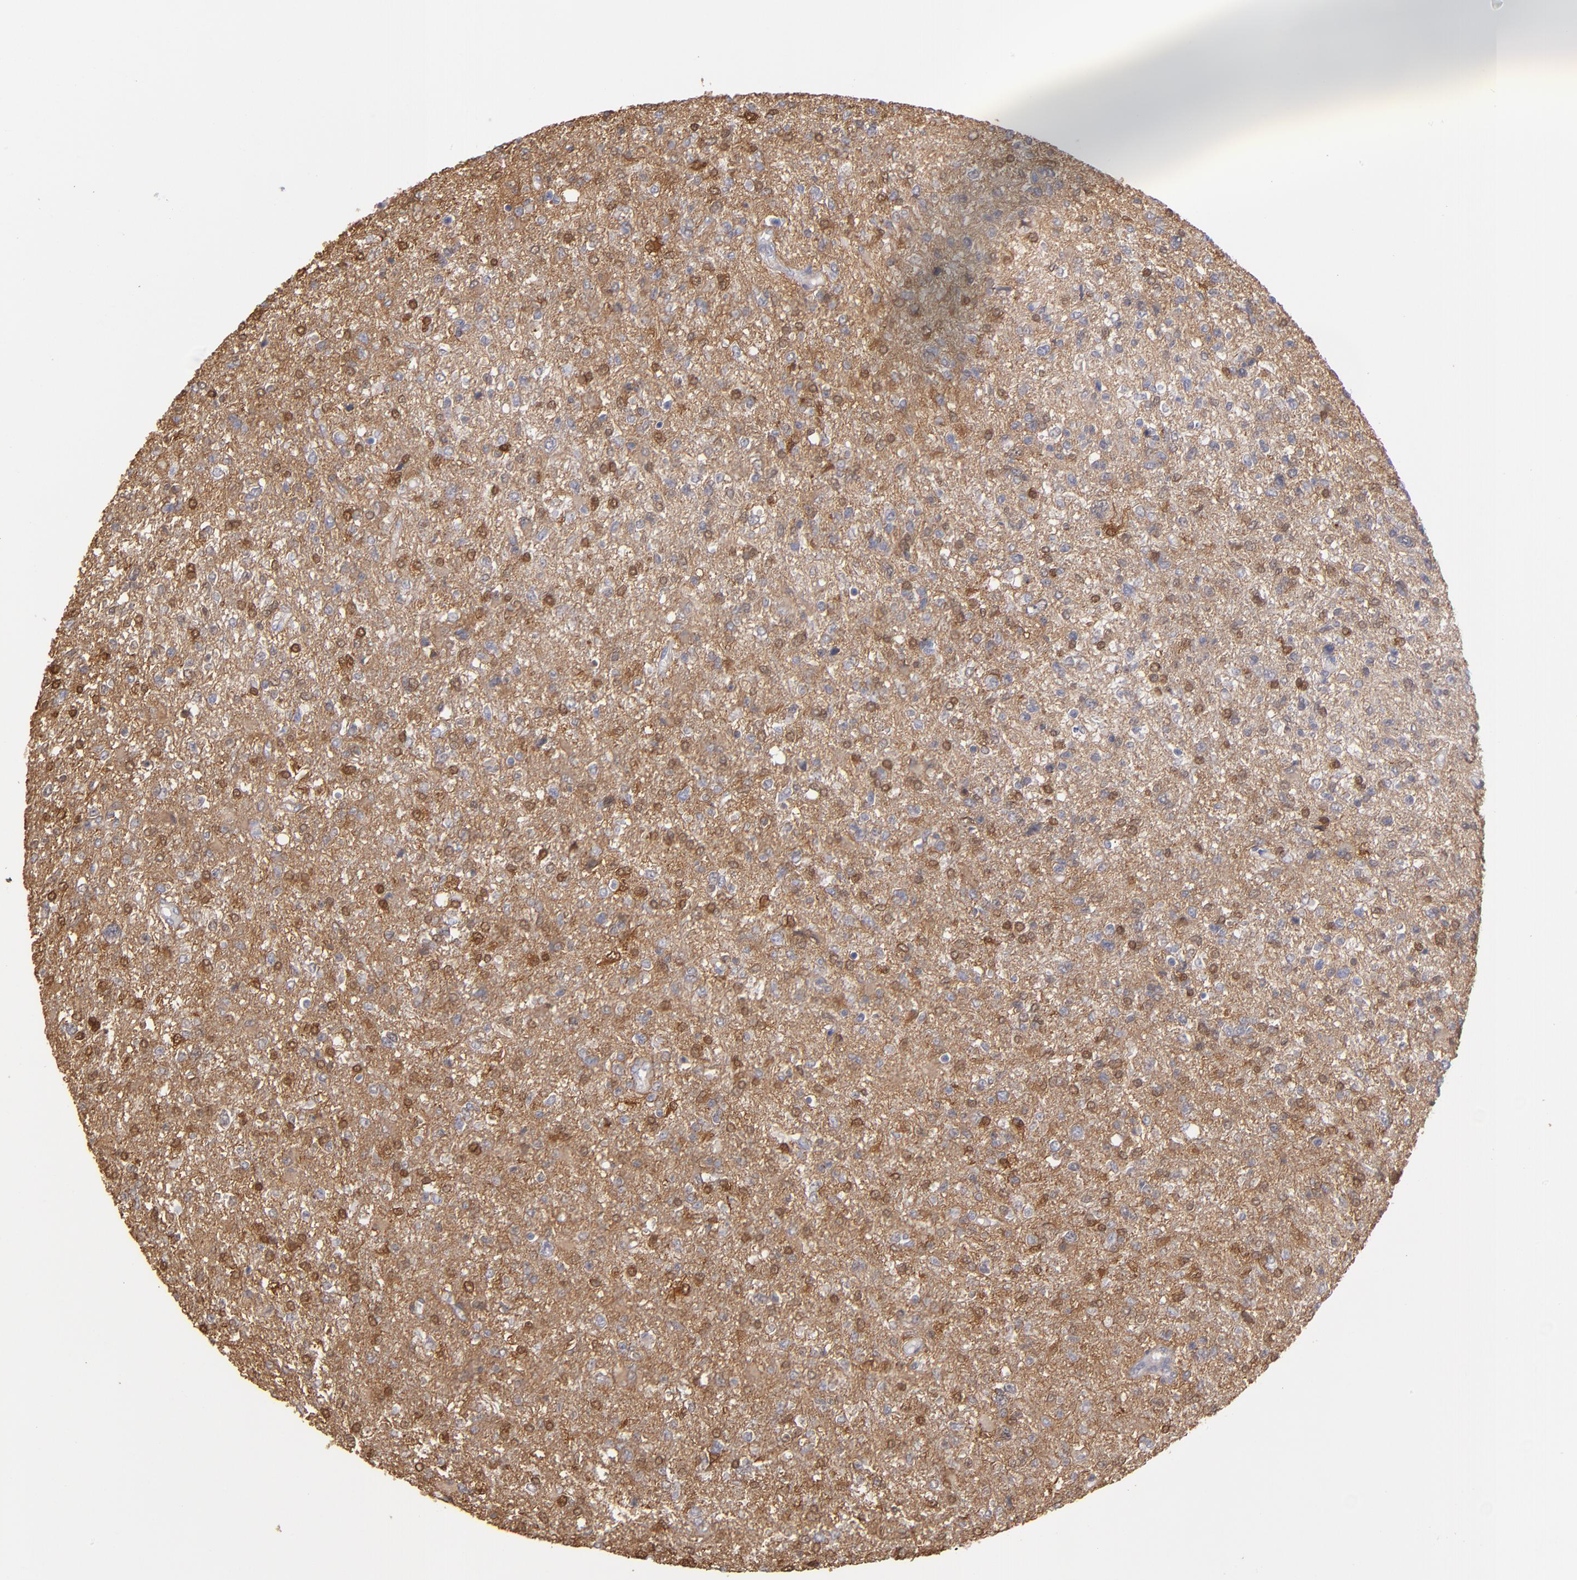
{"staining": {"intensity": "moderate", "quantity": "<25%", "location": "cytoplasmic/membranous,nuclear"}, "tissue": "glioma", "cell_type": "Tumor cells", "image_type": "cancer", "snomed": [{"axis": "morphology", "description": "Glioma, malignant, High grade"}, {"axis": "topography", "description": "Cerebral cortex"}], "caption": "DAB (3,3'-diaminobenzidine) immunohistochemical staining of glioma displays moderate cytoplasmic/membranous and nuclear protein staining in about <25% of tumor cells.", "gene": "NDRG2", "patient": {"sex": "male", "age": 76}}